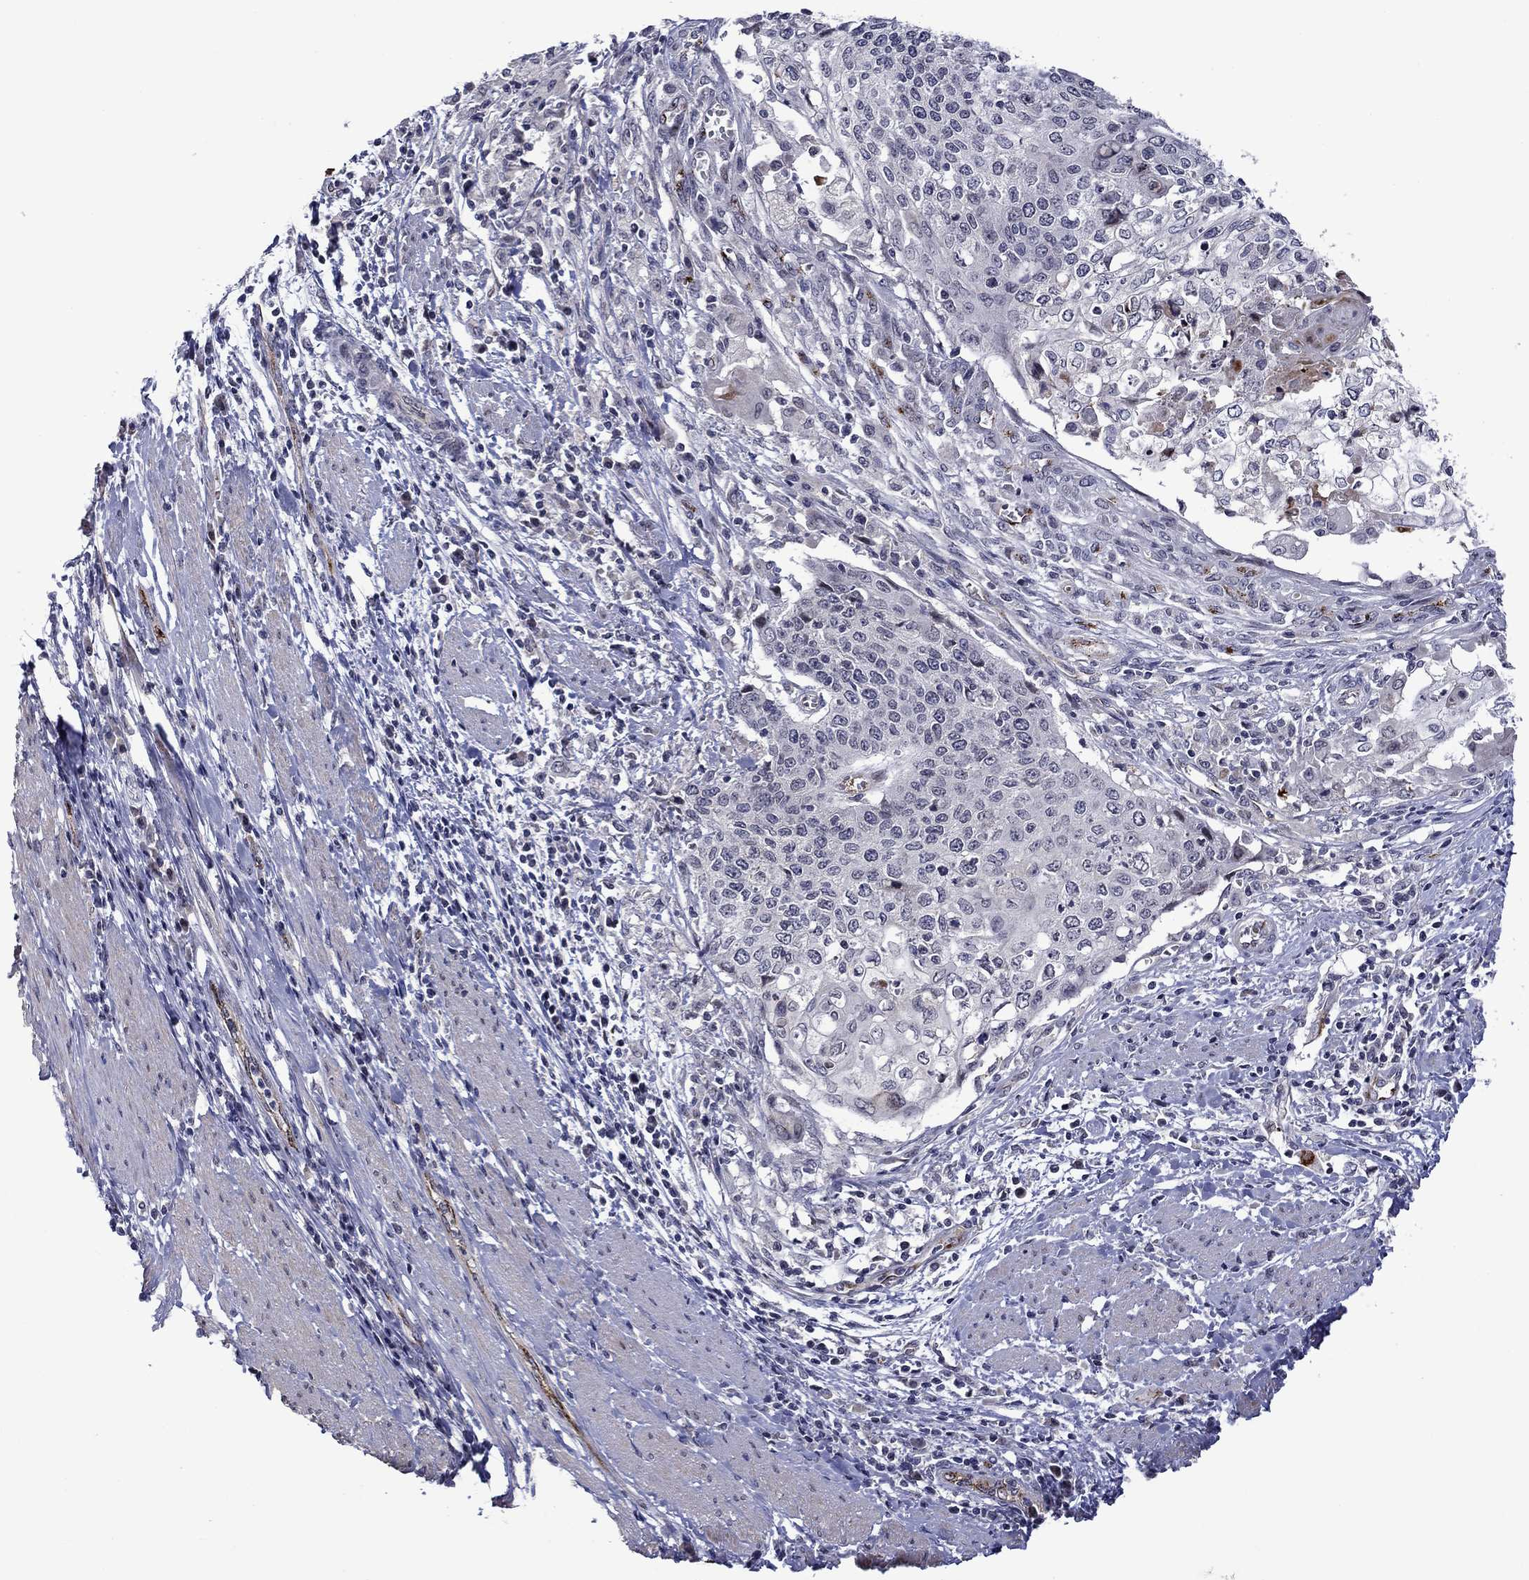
{"staining": {"intensity": "negative", "quantity": "none", "location": "none"}, "tissue": "cervical cancer", "cell_type": "Tumor cells", "image_type": "cancer", "snomed": [{"axis": "morphology", "description": "Squamous cell carcinoma, NOS"}, {"axis": "topography", "description": "Cervix"}], "caption": "Immunohistochemistry (IHC) of squamous cell carcinoma (cervical) shows no staining in tumor cells.", "gene": "SLITRK1", "patient": {"sex": "female", "age": 39}}